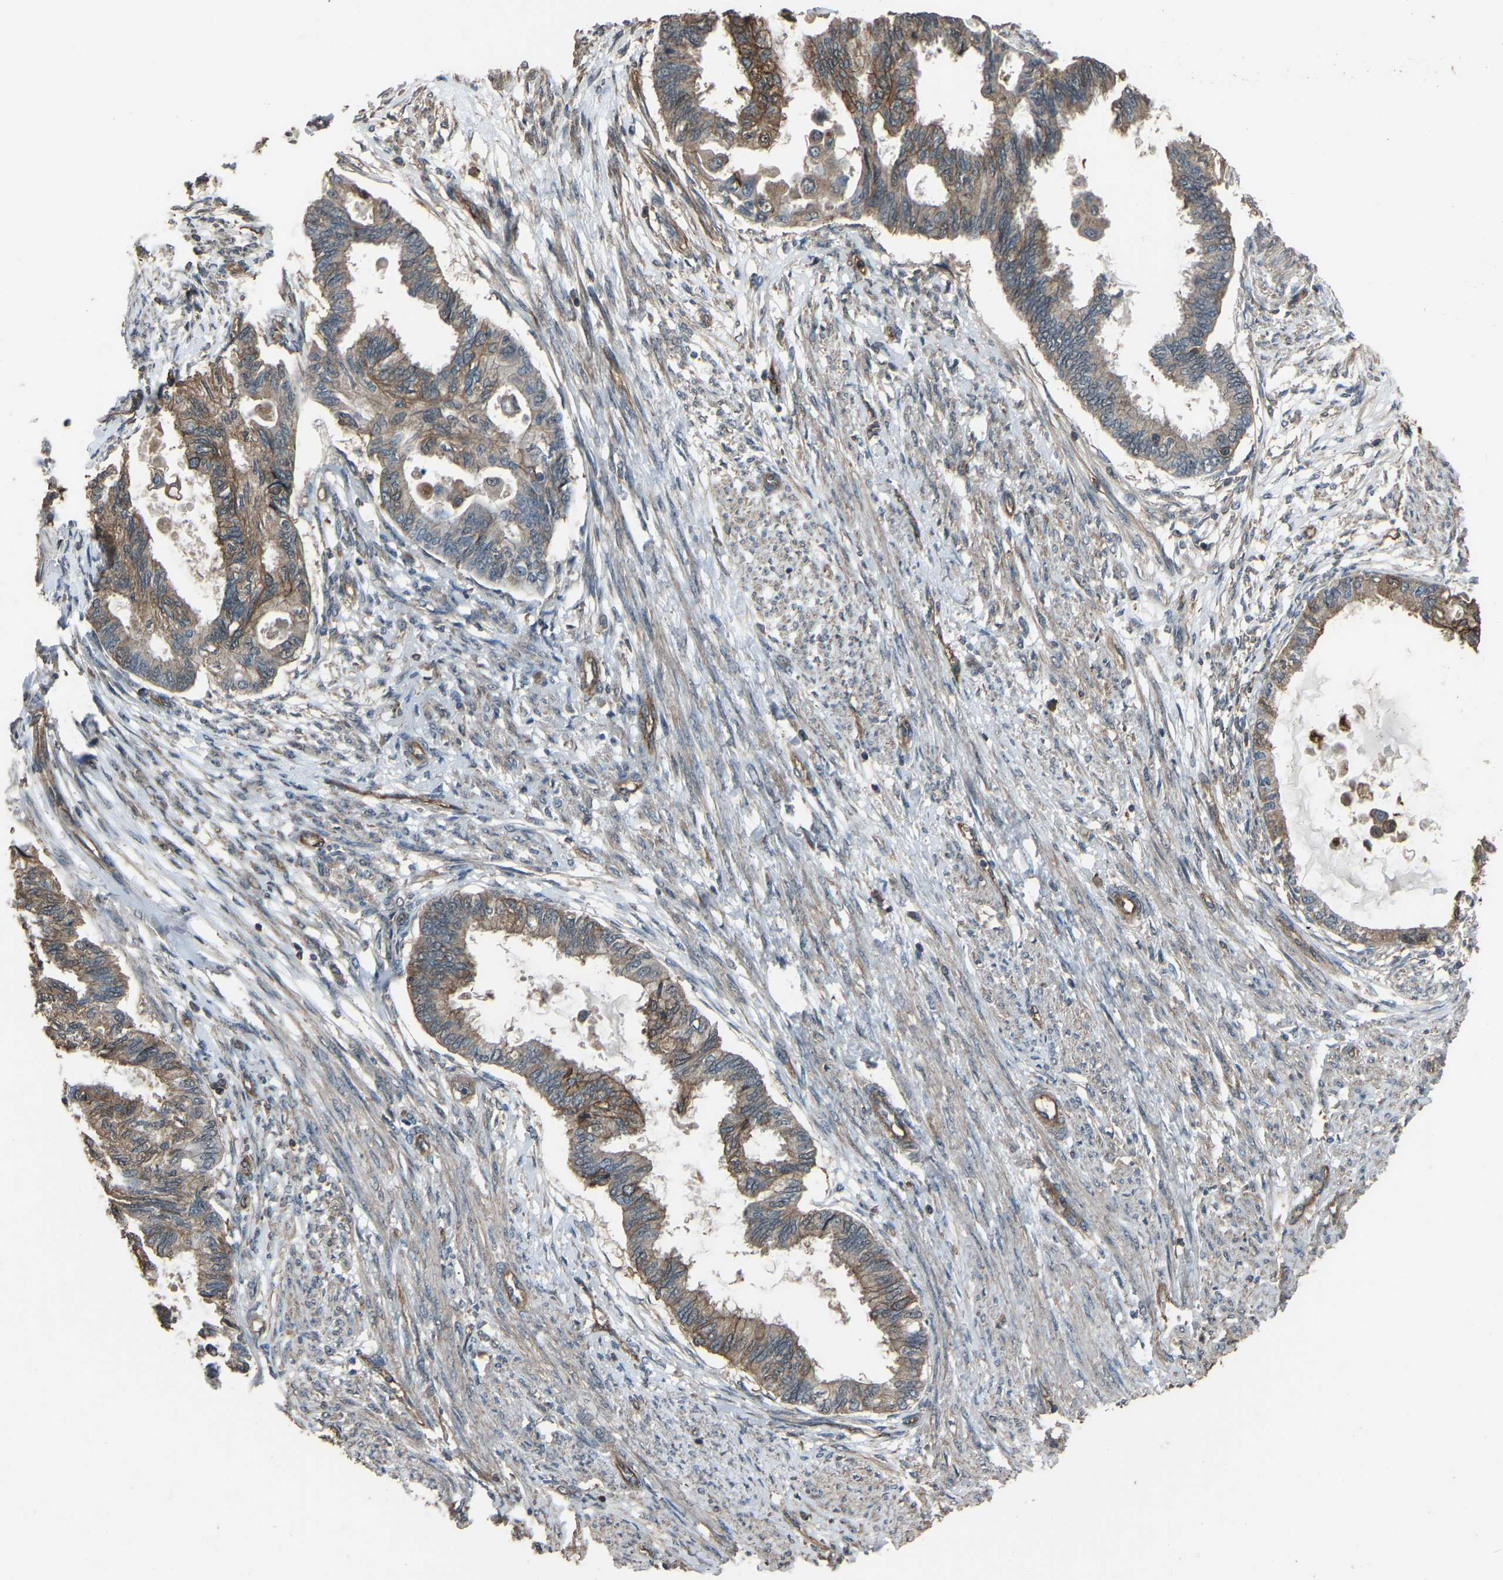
{"staining": {"intensity": "moderate", "quantity": "25%-75%", "location": "cytoplasmic/membranous"}, "tissue": "cervical cancer", "cell_type": "Tumor cells", "image_type": "cancer", "snomed": [{"axis": "morphology", "description": "Normal tissue, NOS"}, {"axis": "morphology", "description": "Adenocarcinoma, NOS"}, {"axis": "topography", "description": "Cervix"}, {"axis": "topography", "description": "Endometrium"}], "caption": "This image reveals immunohistochemistry (IHC) staining of adenocarcinoma (cervical), with medium moderate cytoplasmic/membranous expression in about 25%-75% of tumor cells.", "gene": "SLC4A2", "patient": {"sex": "female", "age": 86}}